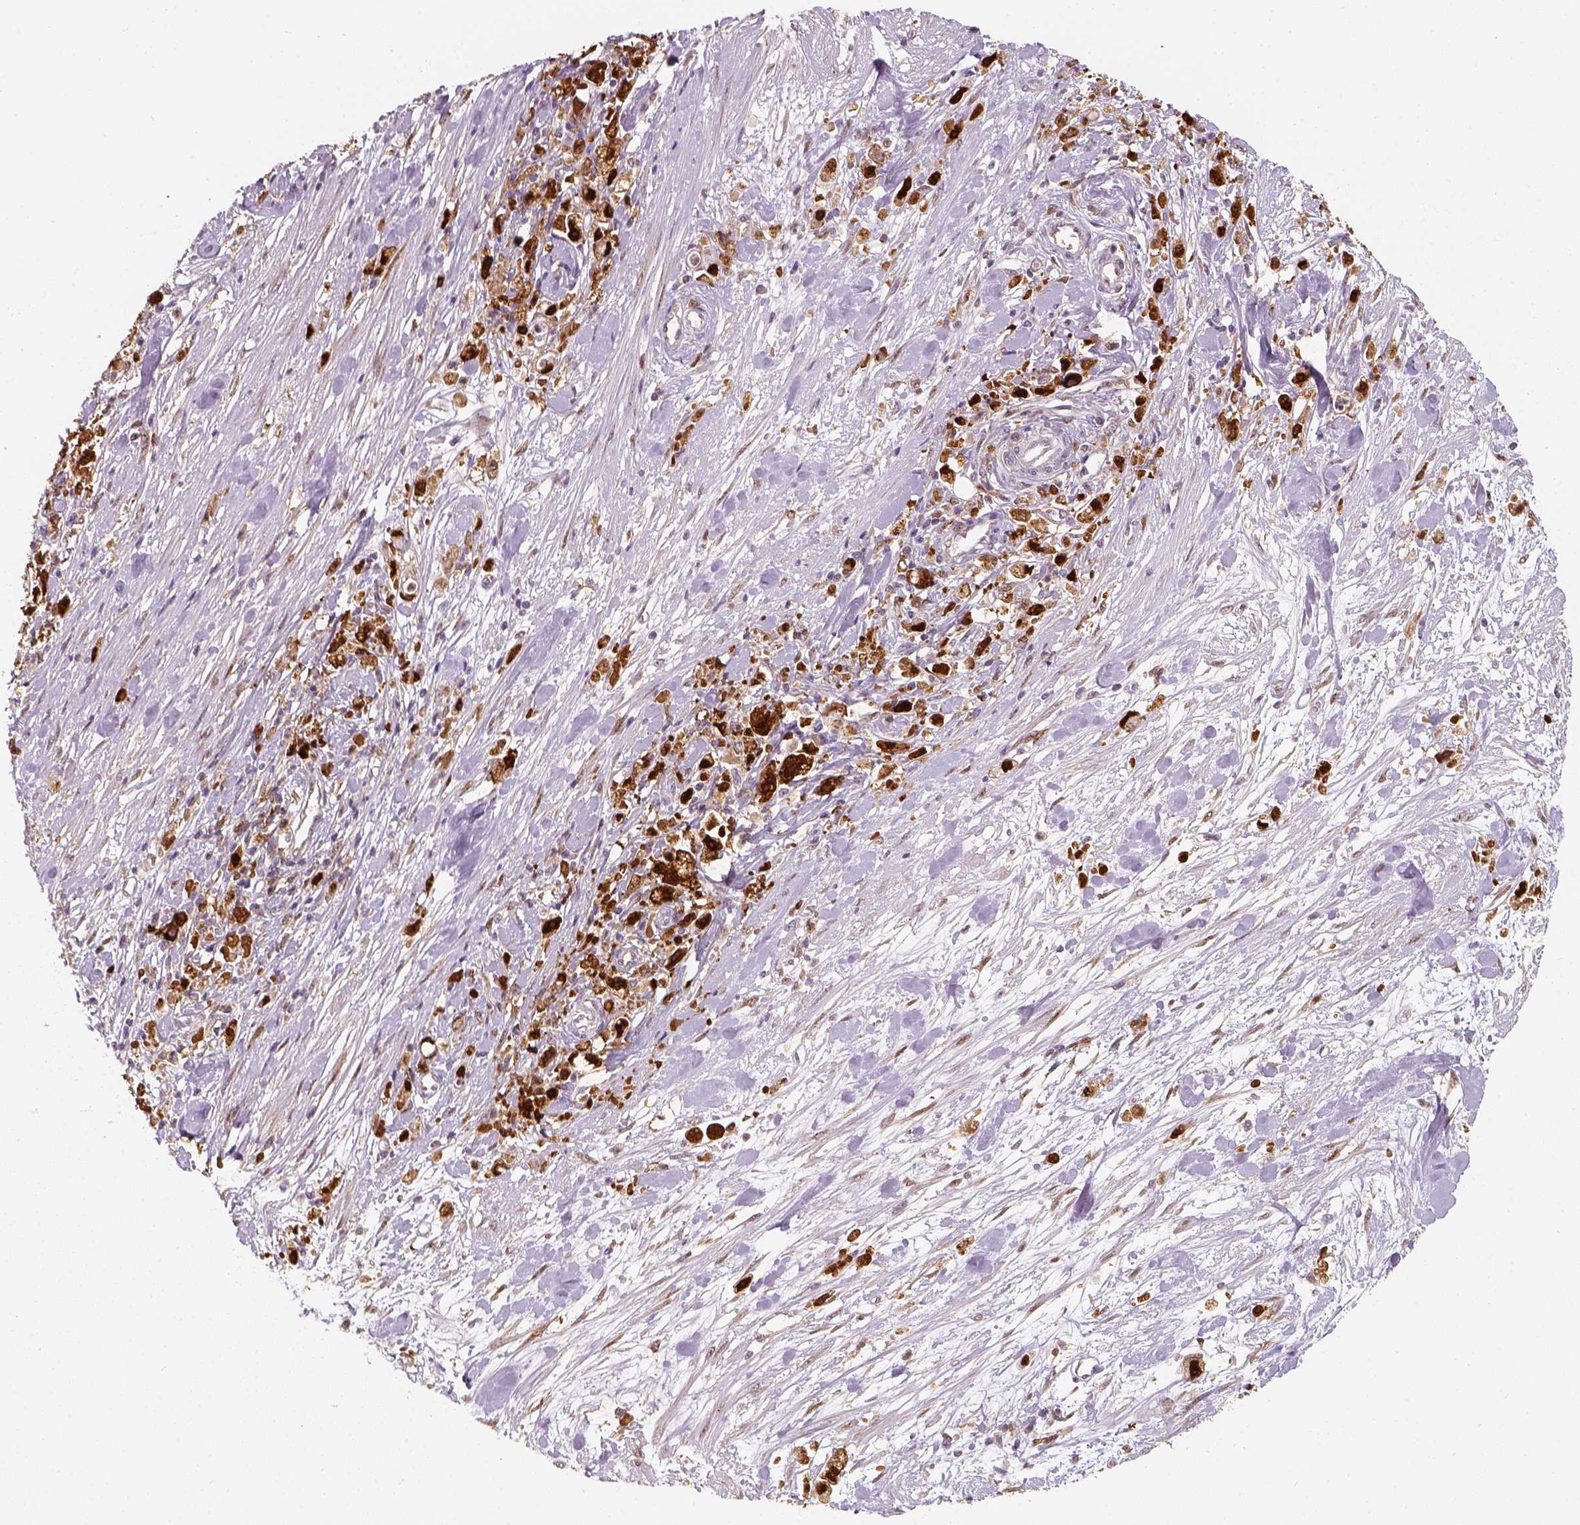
{"staining": {"intensity": "strong", "quantity": ">75%", "location": "cytoplasmic/membranous,nuclear"}, "tissue": "stomach cancer", "cell_type": "Tumor cells", "image_type": "cancer", "snomed": [{"axis": "morphology", "description": "Adenocarcinoma, NOS"}, {"axis": "topography", "description": "Stomach"}], "caption": "Strong cytoplasmic/membranous and nuclear expression is appreciated in about >75% of tumor cells in stomach adenocarcinoma.", "gene": "SQSTM1", "patient": {"sex": "female", "age": 59}}